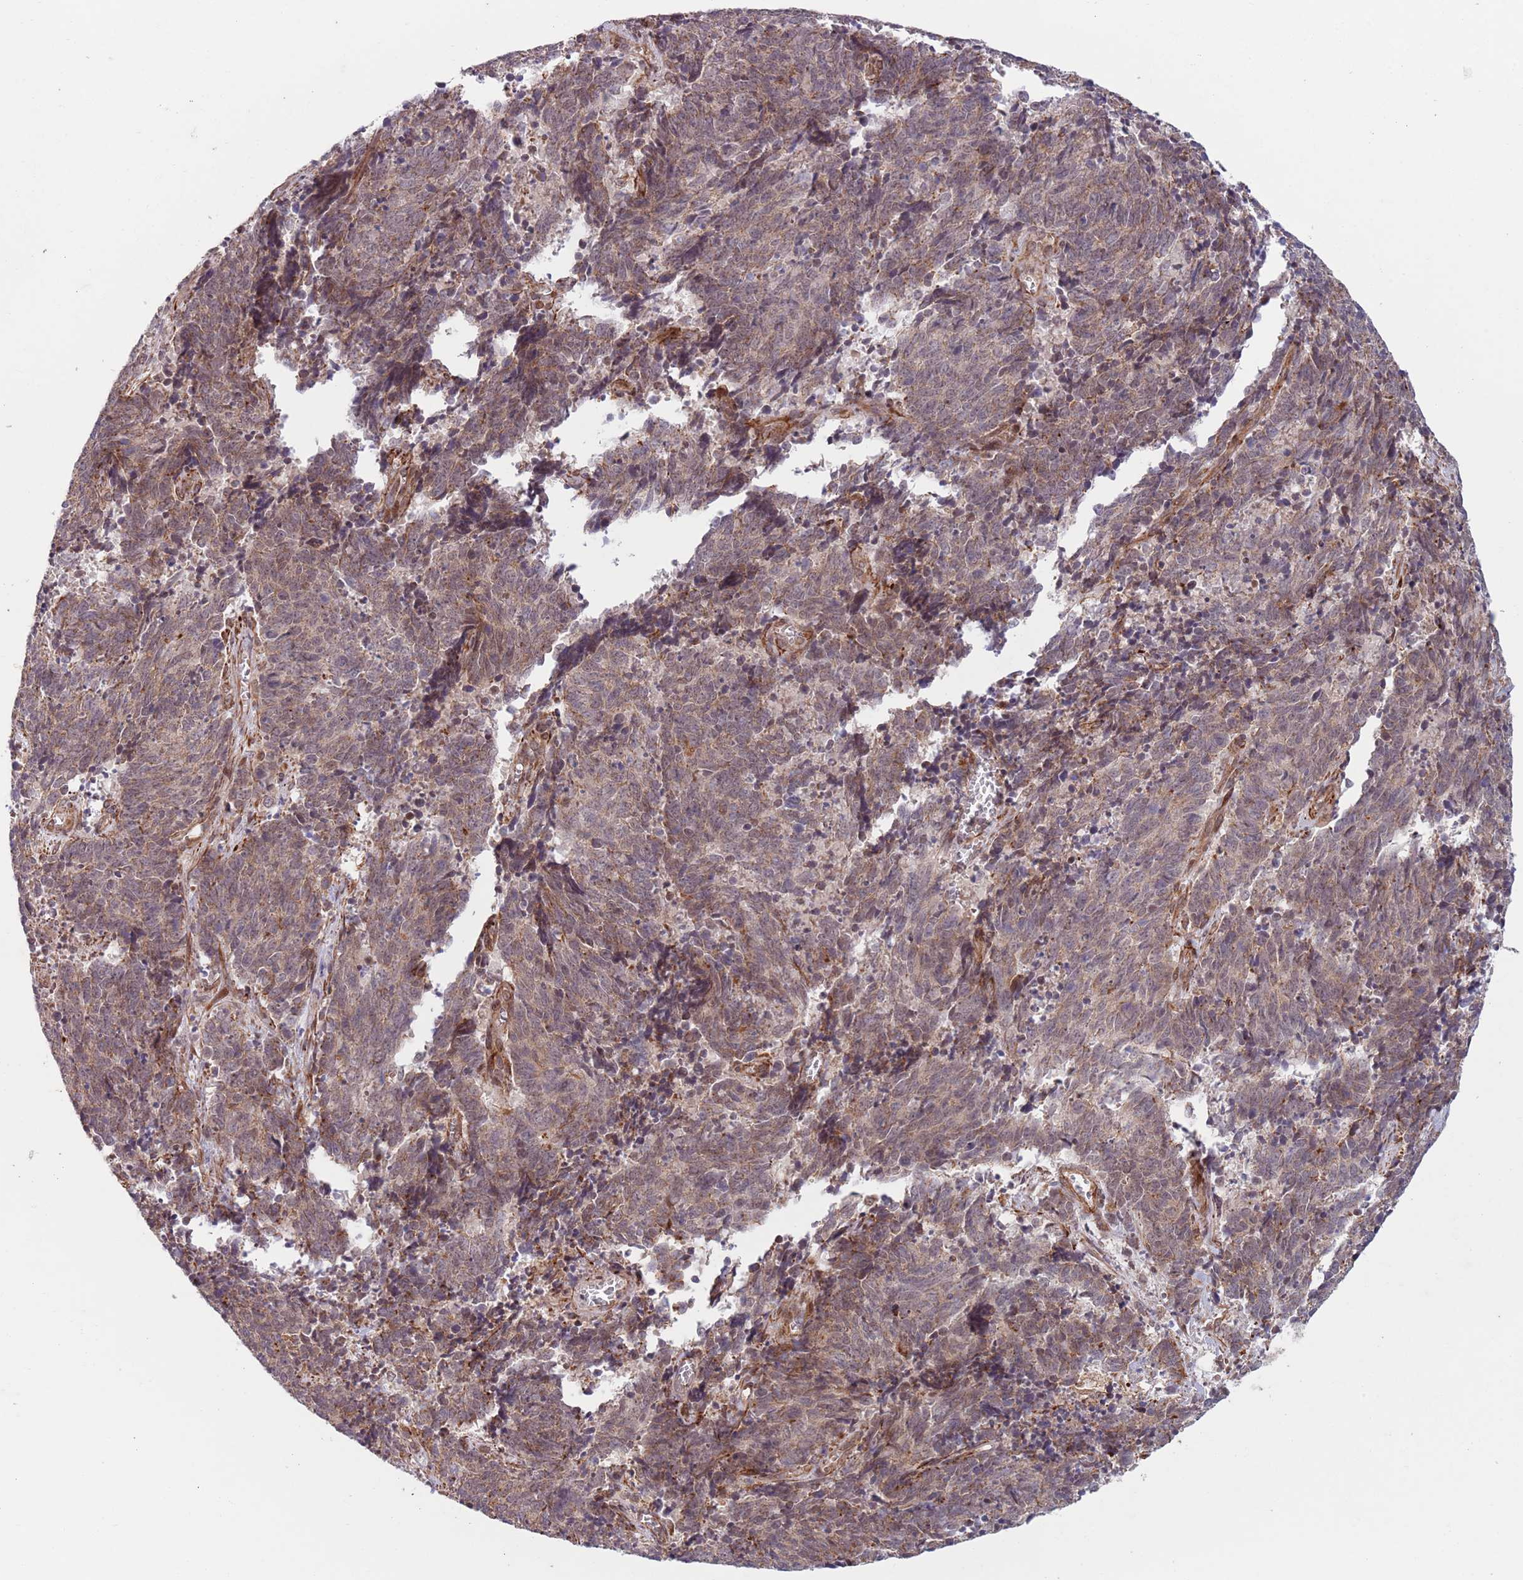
{"staining": {"intensity": "weak", "quantity": ">75%", "location": "nuclear"}, "tissue": "cervical cancer", "cell_type": "Tumor cells", "image_type": "cancer", "snomed": [{"axis": "morphology", "description": "Squamous cell carcinoma, NOS"}, {"axis": "topography", "description": "Cervix"}], "caption": "Weak nuclear protein expression is seen in approximately >75% of tumor cells in squamous cell carcinoma (cervical).", "gene": "CHD9", "patient": {"sex": "female", "age": 29}}